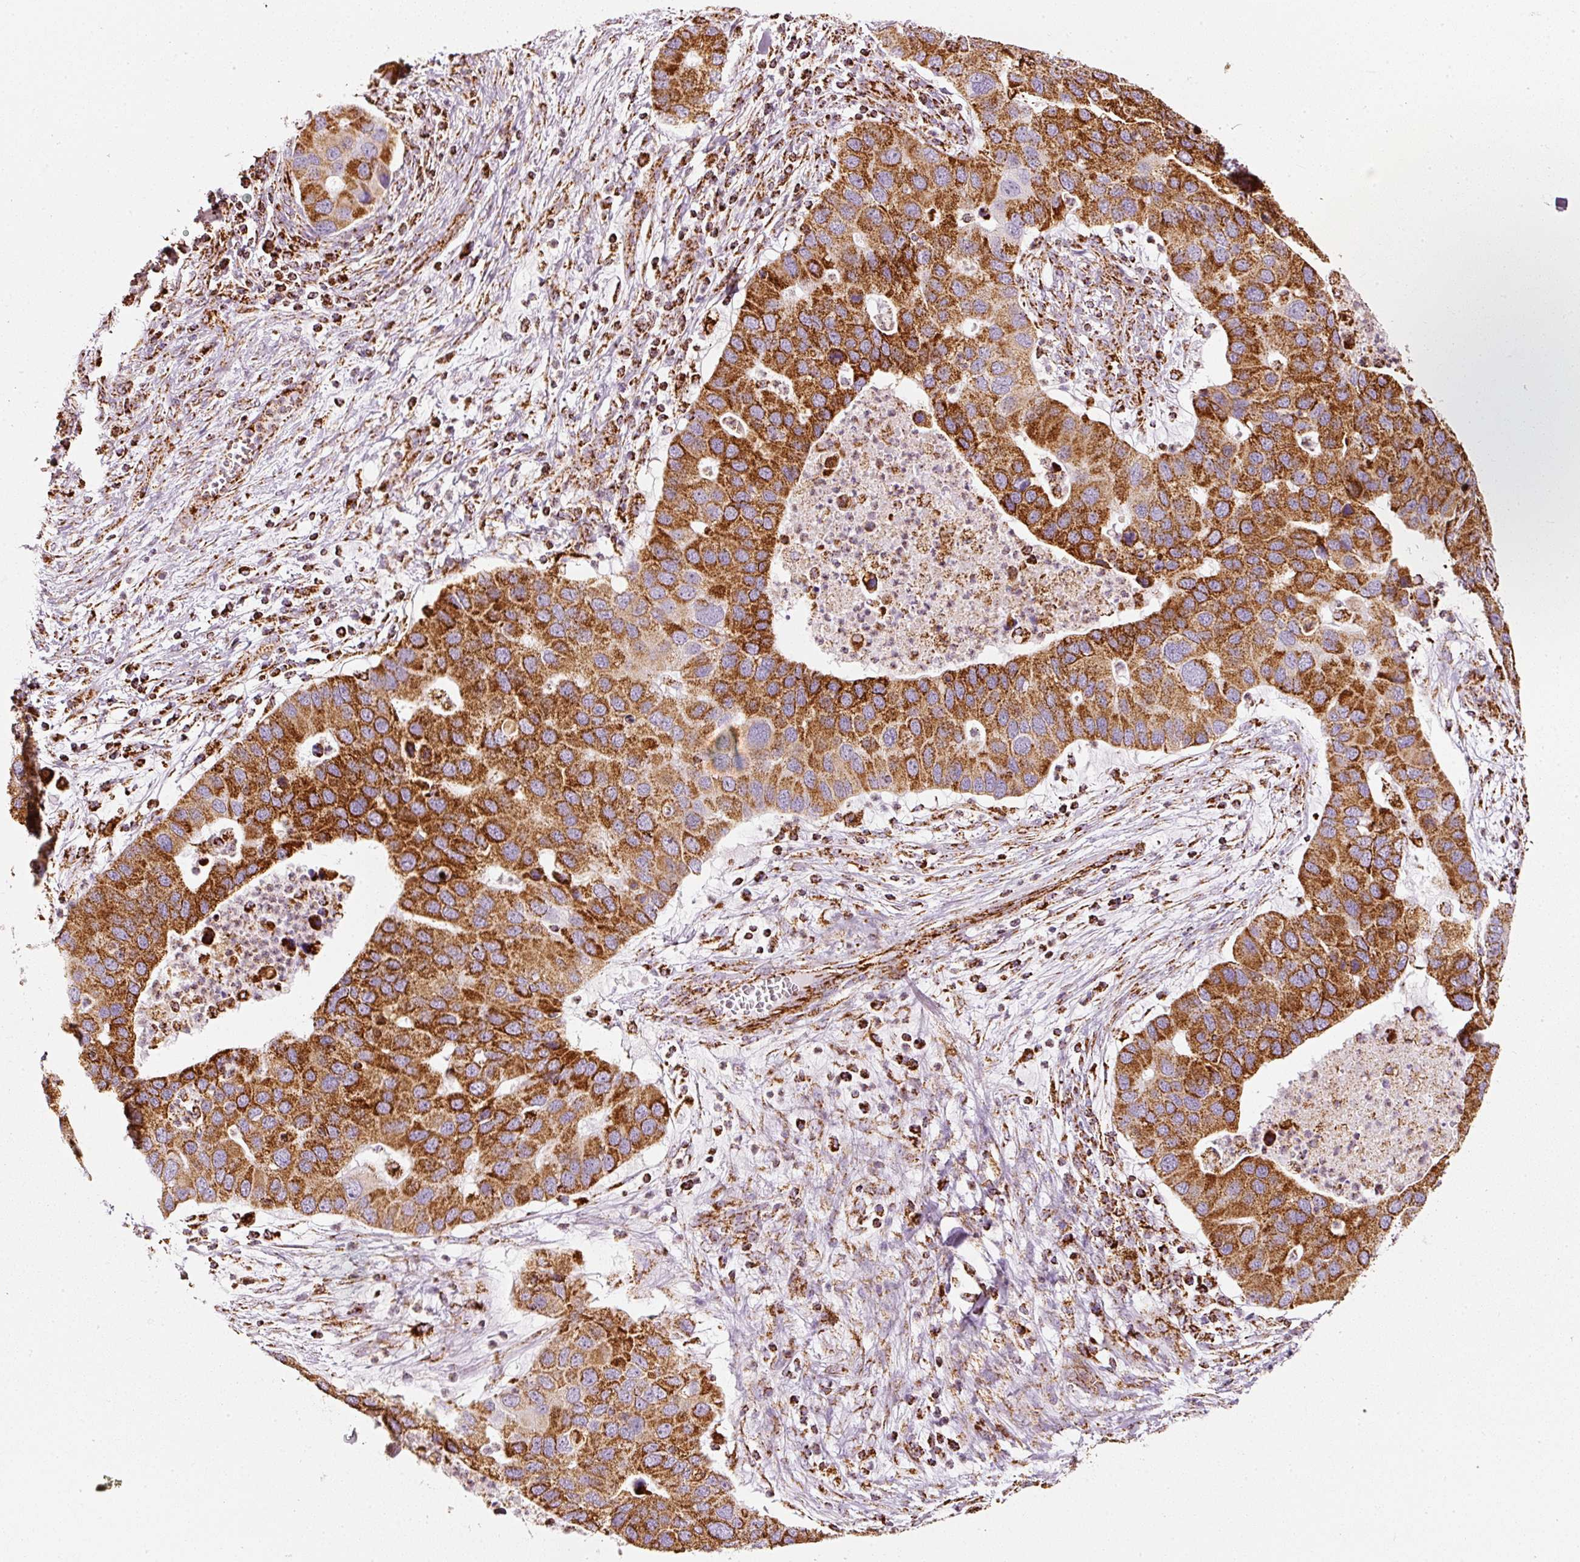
{"staining": {"intensity": "strong", "quantity": ">75%", "location": "cytoplasmic/membranous"}, "tissue": "lung cancer", "cell_type": "Tumor cells", "image_type": "cancer", "snomed": [{"axis": "morphology", "description": "Aneuploidy"}, {"axis": "morphology", "description": "Adenocarcinoma, NOS"}, {"axis": "topography", "description": "Lymph node"}, {"axis": "topography", "description": "Lung"}], "caption": "There is high levels of strong cytoplasmic/membranous positivity in tumor cells of adenocarcinoma (lung), as demonstrated by immunohistochemical staining (brown color).", "gene": "MT-CO2", "patient": {"sex": "female", "age": 74}}